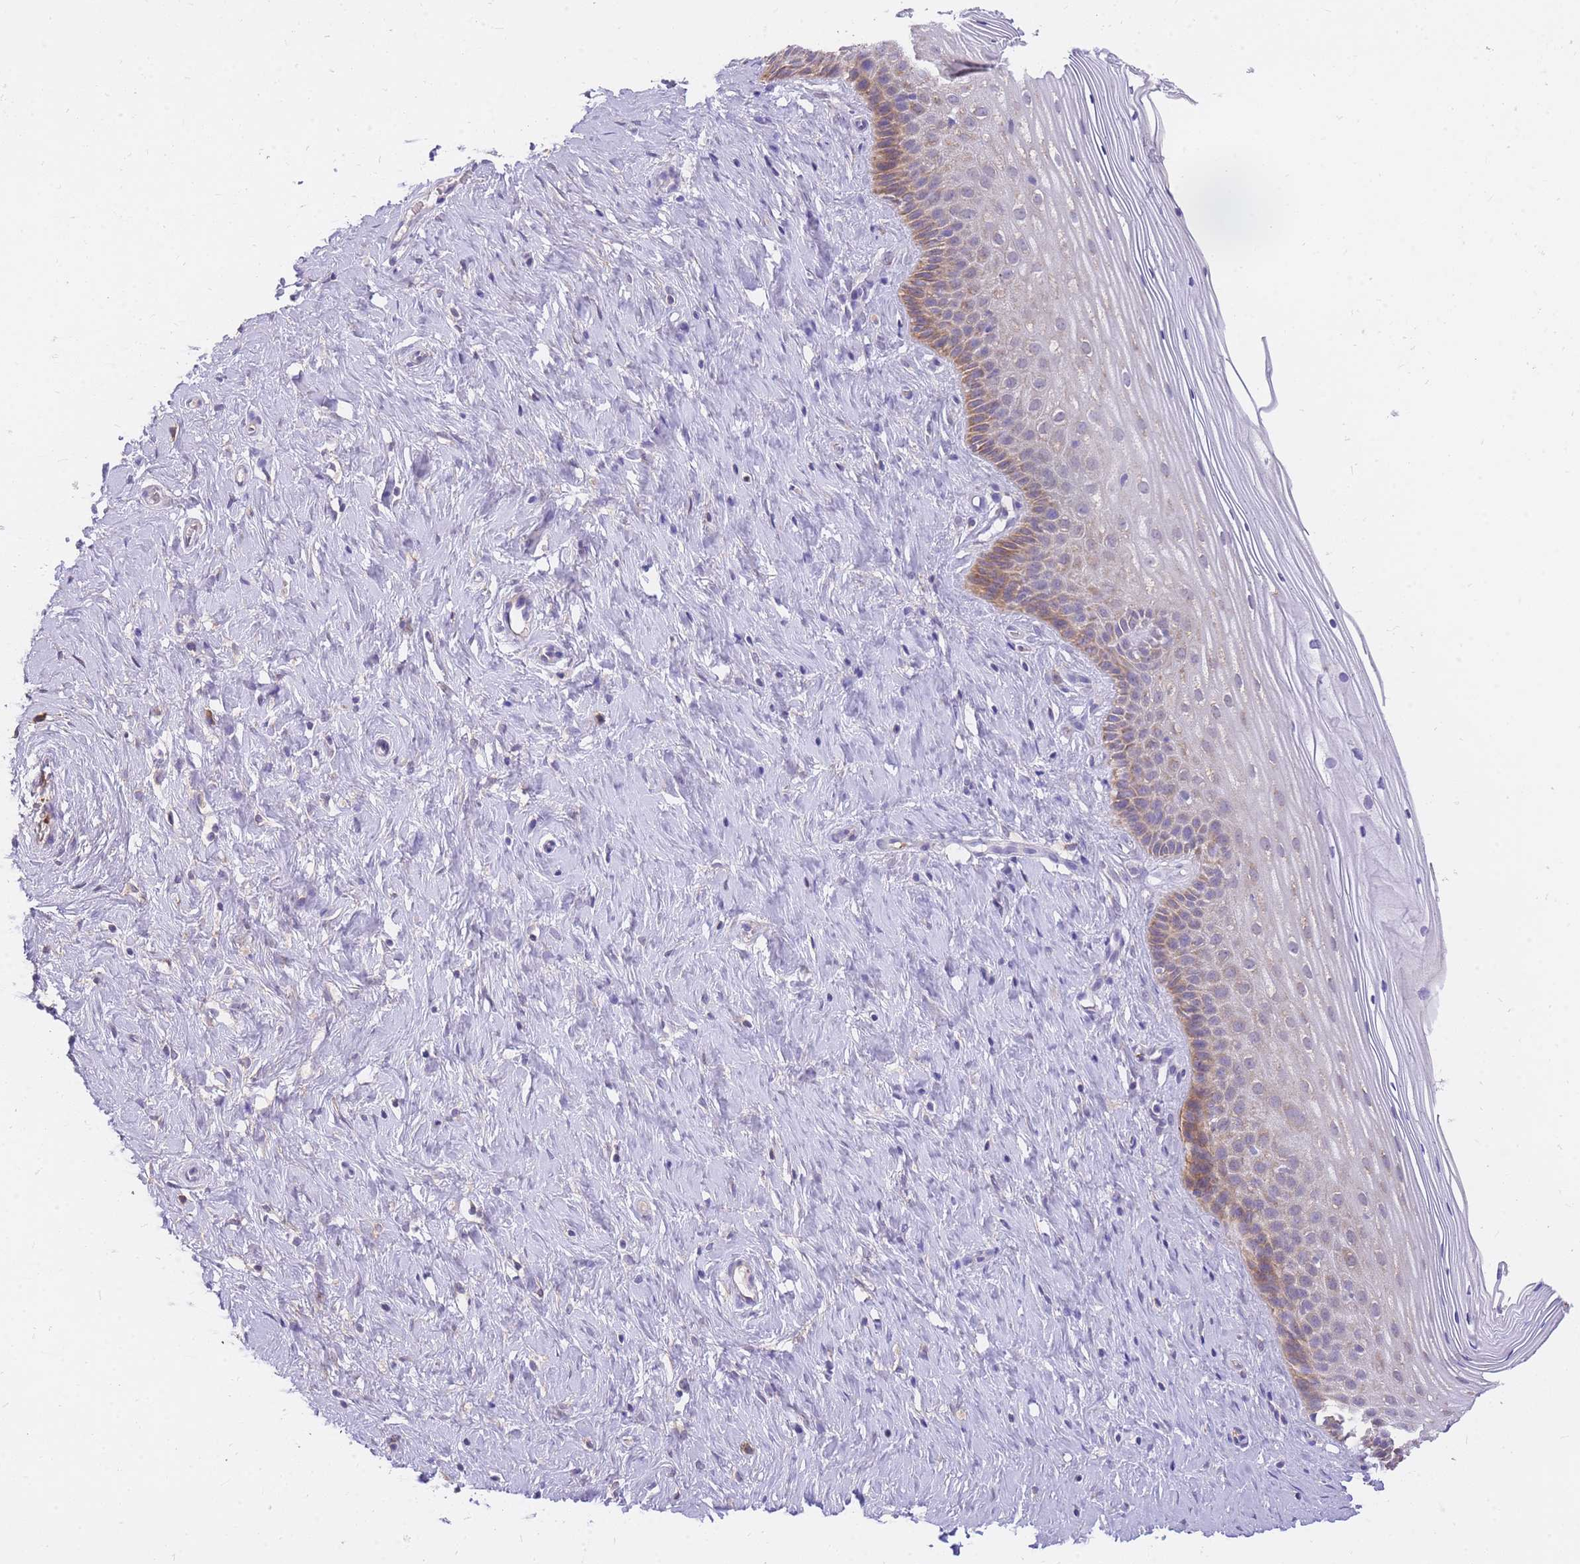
{"staining": {"intensity": "moderate", "quantity": "25%-75%", "location": "cytoplasmic/membranous"}, "tissue": "cervix", "cell_type": "Squamous epithelial cells", "image_type": "normal", "snomed": [{"axis": "morphology", "description": "Normal tissue, NOS"}, {"axis": "topography", "description": "Cervix"}], "caption": "About 25%-75% of squamous epithelial cells in benign cervix reveal moderate cytoplasmic/membranous protein positivity as visualized by brown immunohistochemical staining.", "gene": "C2orf88", "patient": {"sex": "female", "age": 33}}